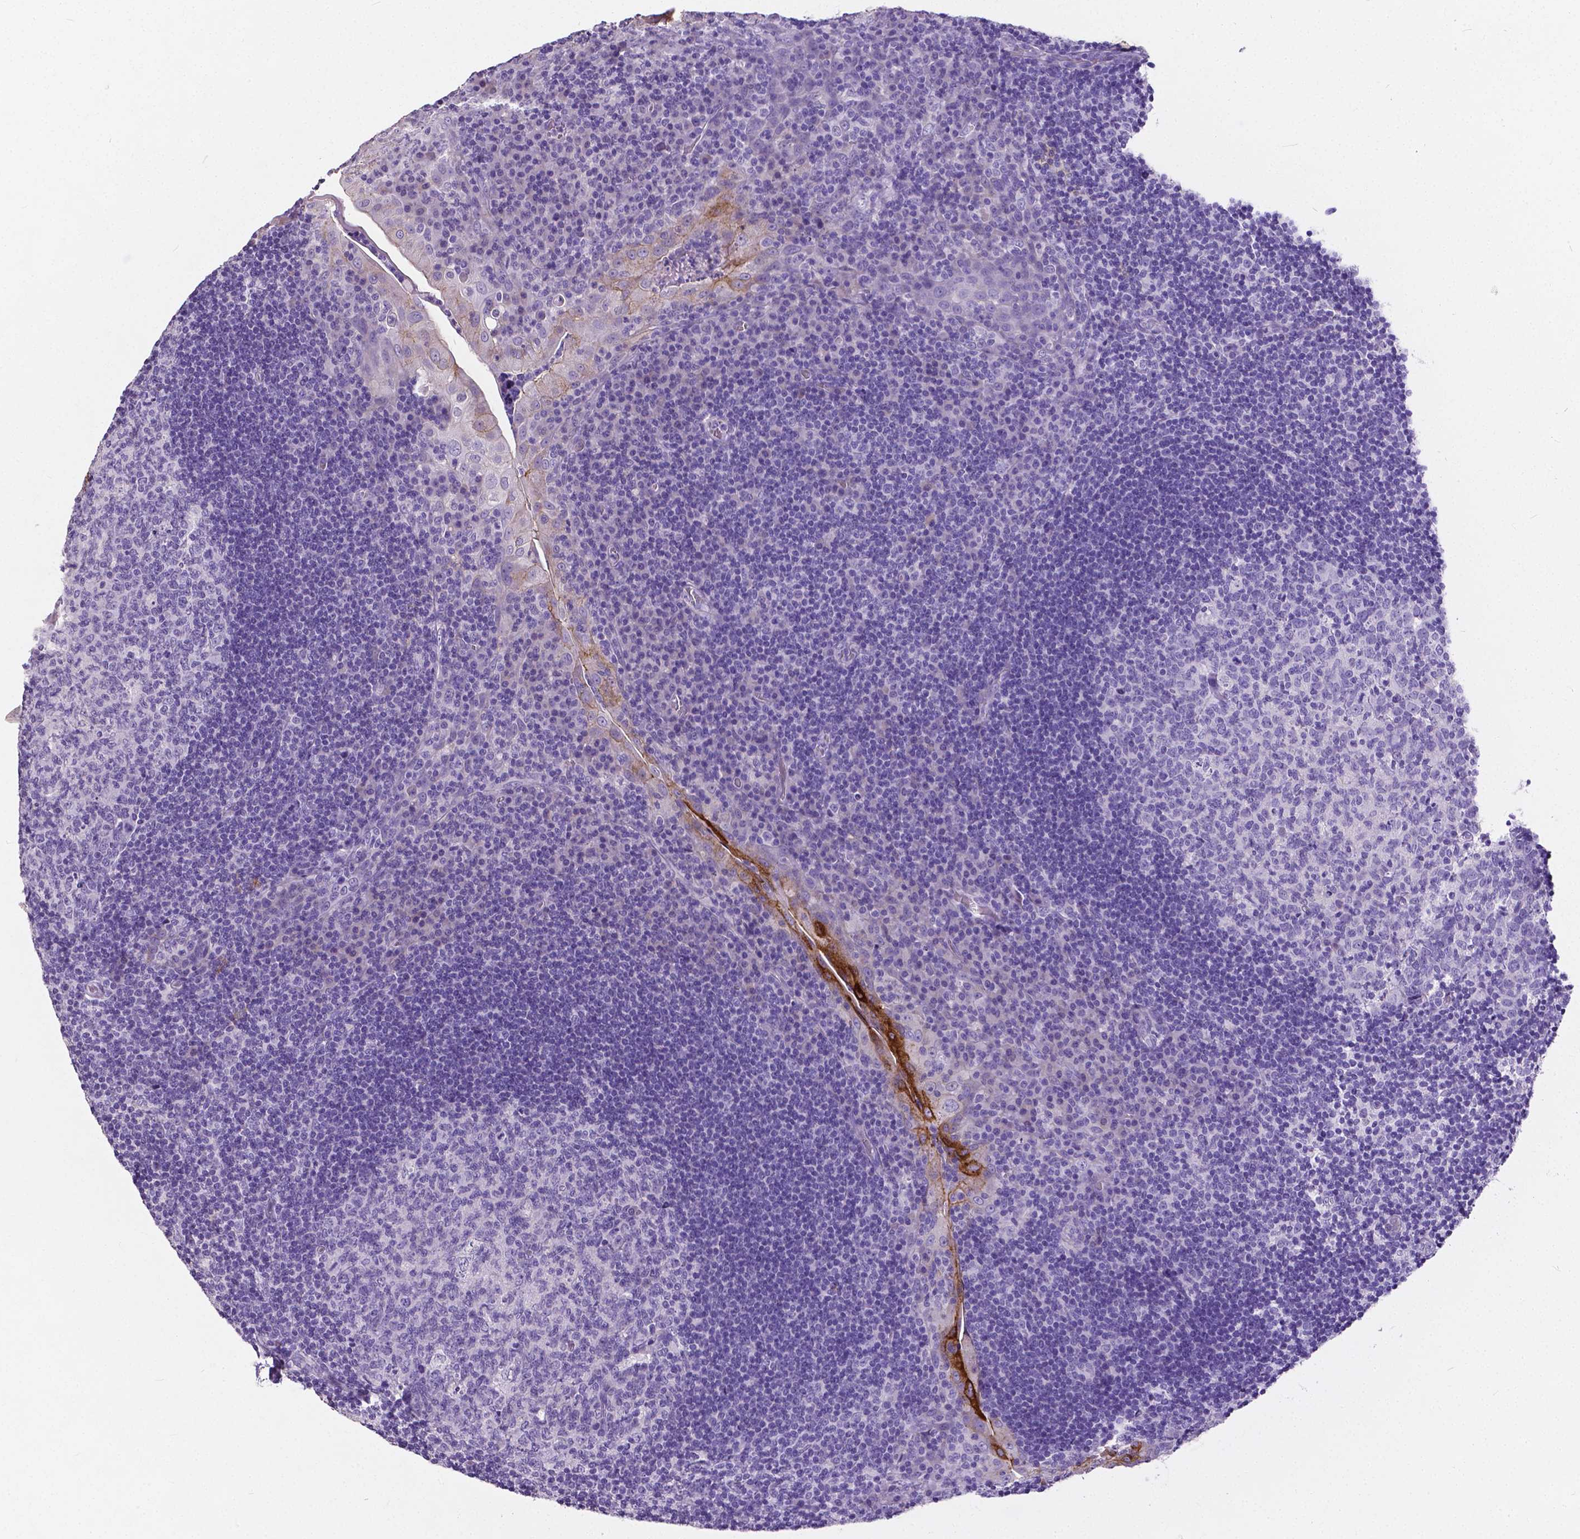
{"staining": {"intensity": "negative", "quantity": "none", "location": "none"}, "tissue": "tonsil", "cell_type": "Germinal center cells", "image_type": "normal", "snomed": [{"axis": "morphology", "description": "Normal tissue, NOS"}, {"axis": "topography", "description": "Tonsil"}], "caption": "Protein analysis of normal tonsil shows no significant staining in germinal center cells. (DAB immunohistochemistry visualized using brightfield microscopy, high magnification).", "gene": "OCLN", "patient": {"sex": "male", "age": 17}}